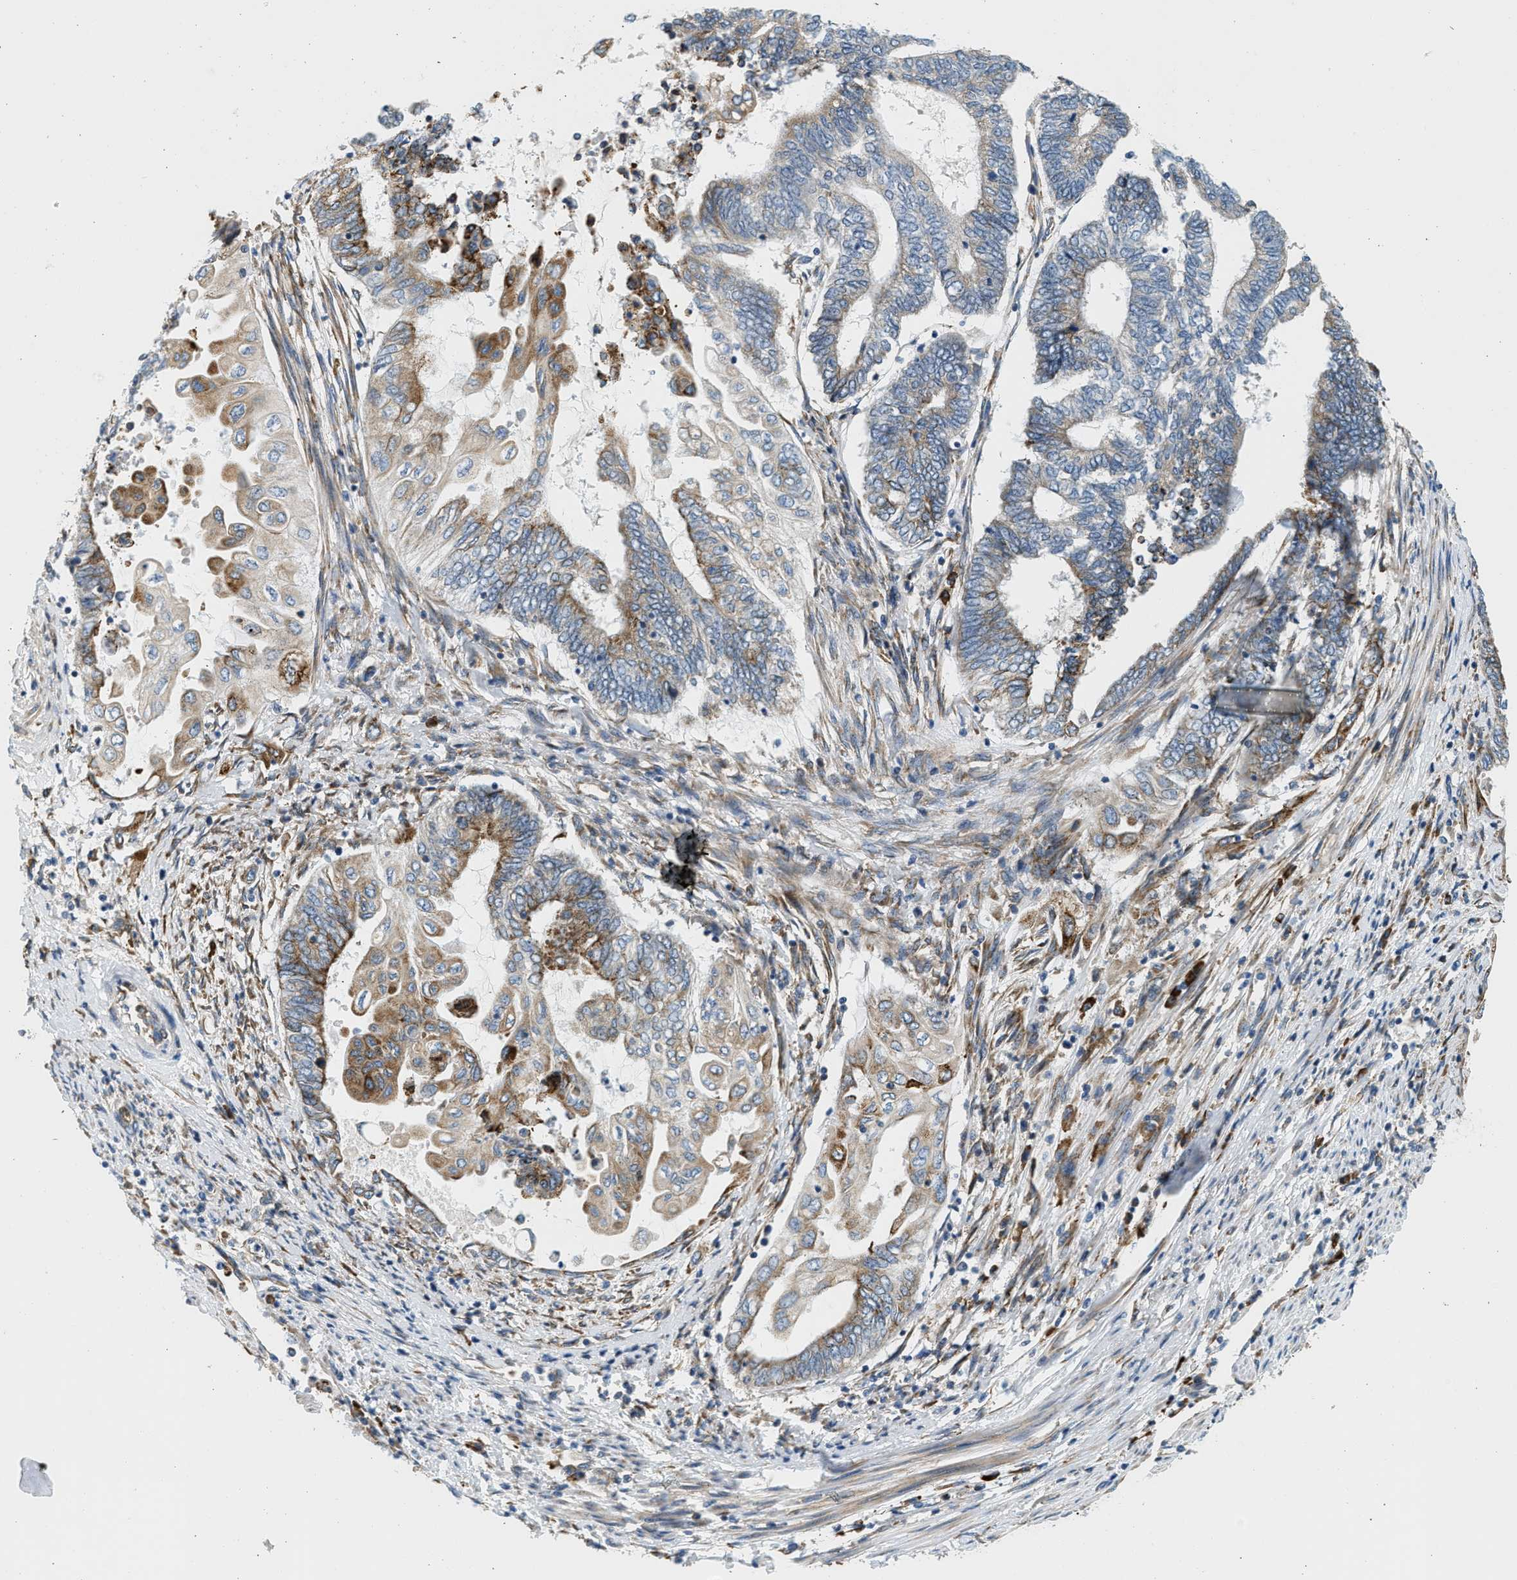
{"staining": {"intensity": "moderate", "quantity": "25%-75%", "location": "cytoplasmic/membranous"}, "tissue": "endometrial cancer", "cell_type": "Tumor cells", "image_type": "cancer", "snomed": [{"axis": "morphology", "description": "Adenocarcinoma, NOS"}, {"axis": "topography", "description": "Uterus"}, {"axis": "topography", "description": "Endometrium"}], "caption": "Moderate cytoplasmic/membranous protein positivity is present in about 25%-75% of tumor cells in endometrial adenocarcinoma.", "gene": "CNTN6", "patient": {"sex": "female", "age": 70}}